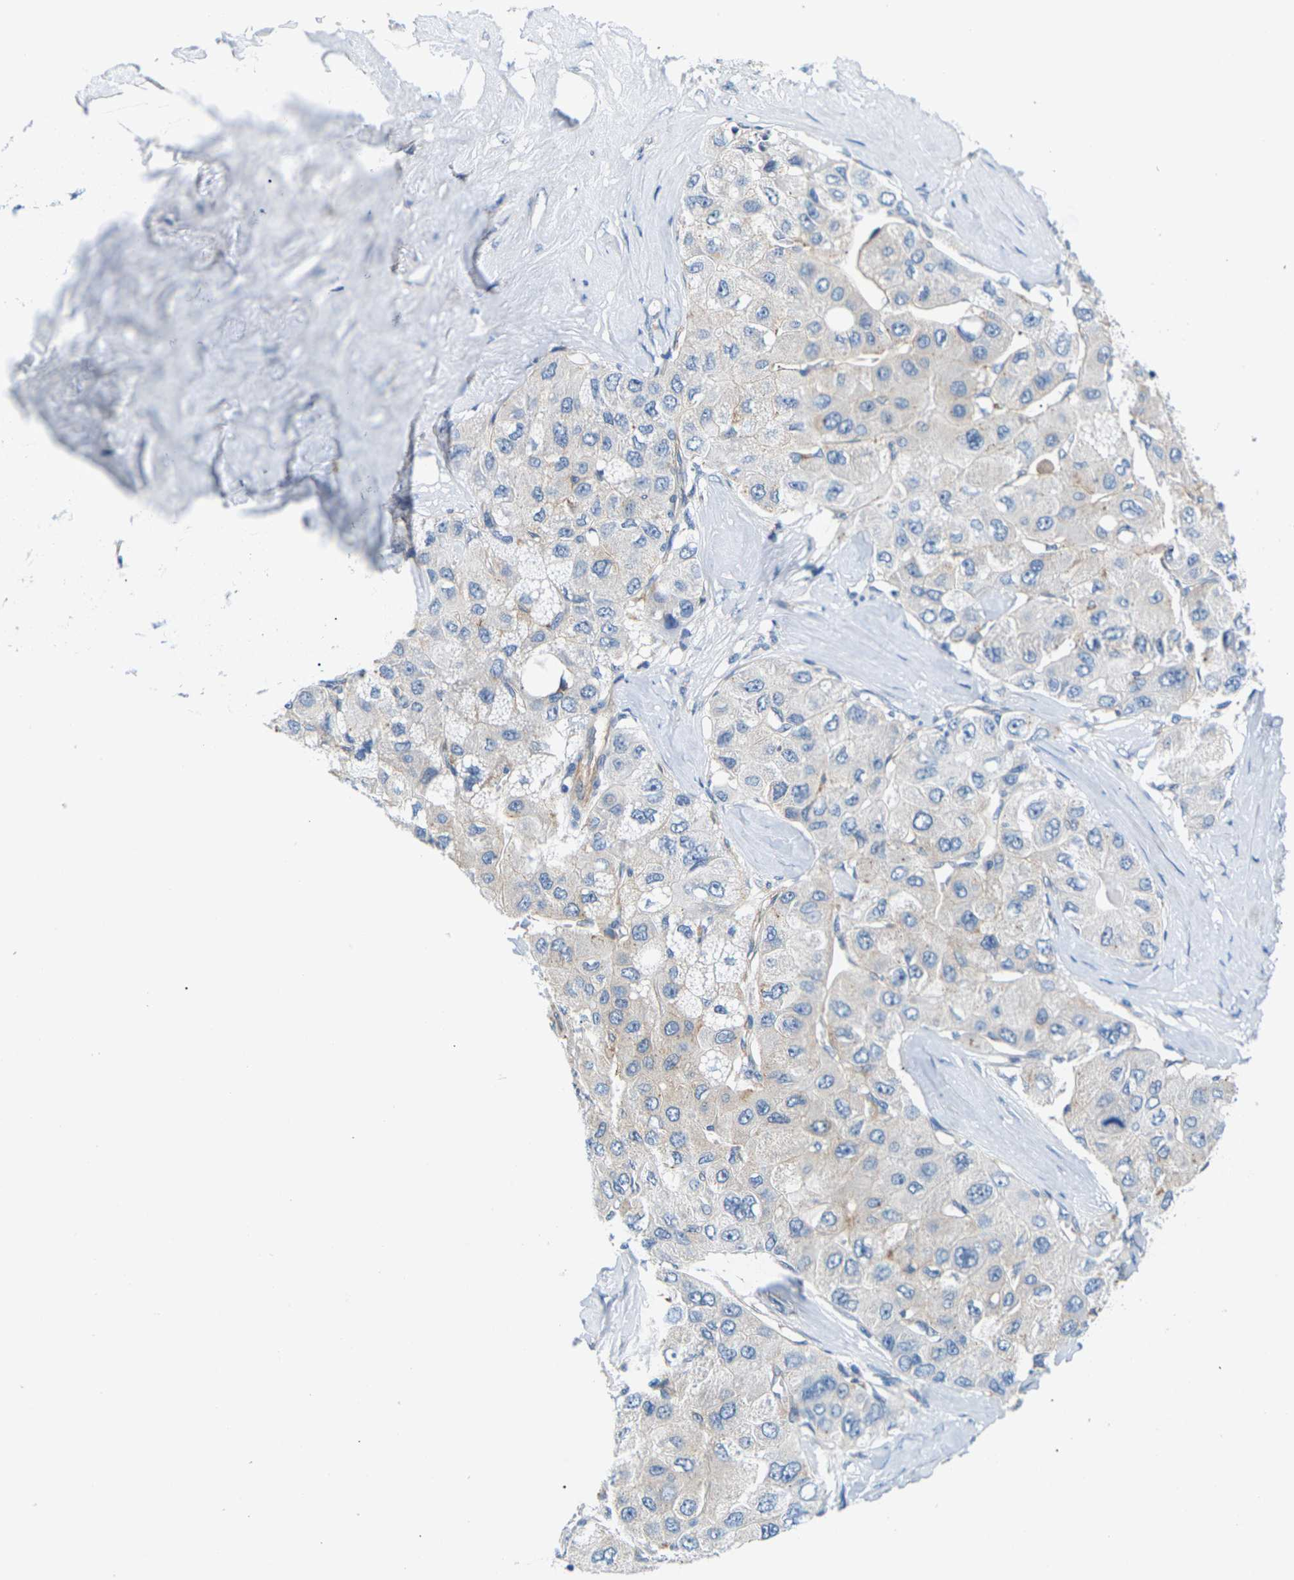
{"staining": {"intensity": "negative", "quantity": "none", "location": "none"}, "tissue": "liver cancer", "cell_type": "Tumor cells", "image_type": "cancer", "snomed": [{"axis": "morphology", "description": "Carcinoma, Hepatocellular, NOS"}, {"axis": "topography", "description": "Liver"}], "caption": "A high-resolution histopathology image shows immunohistochemistry (IHC) staining of liver hepatocellular carcinoma, which displays no significant staining in tumor cells.", "gene": "ITGA5", "patient": {"sex": "male", "age": 80}}